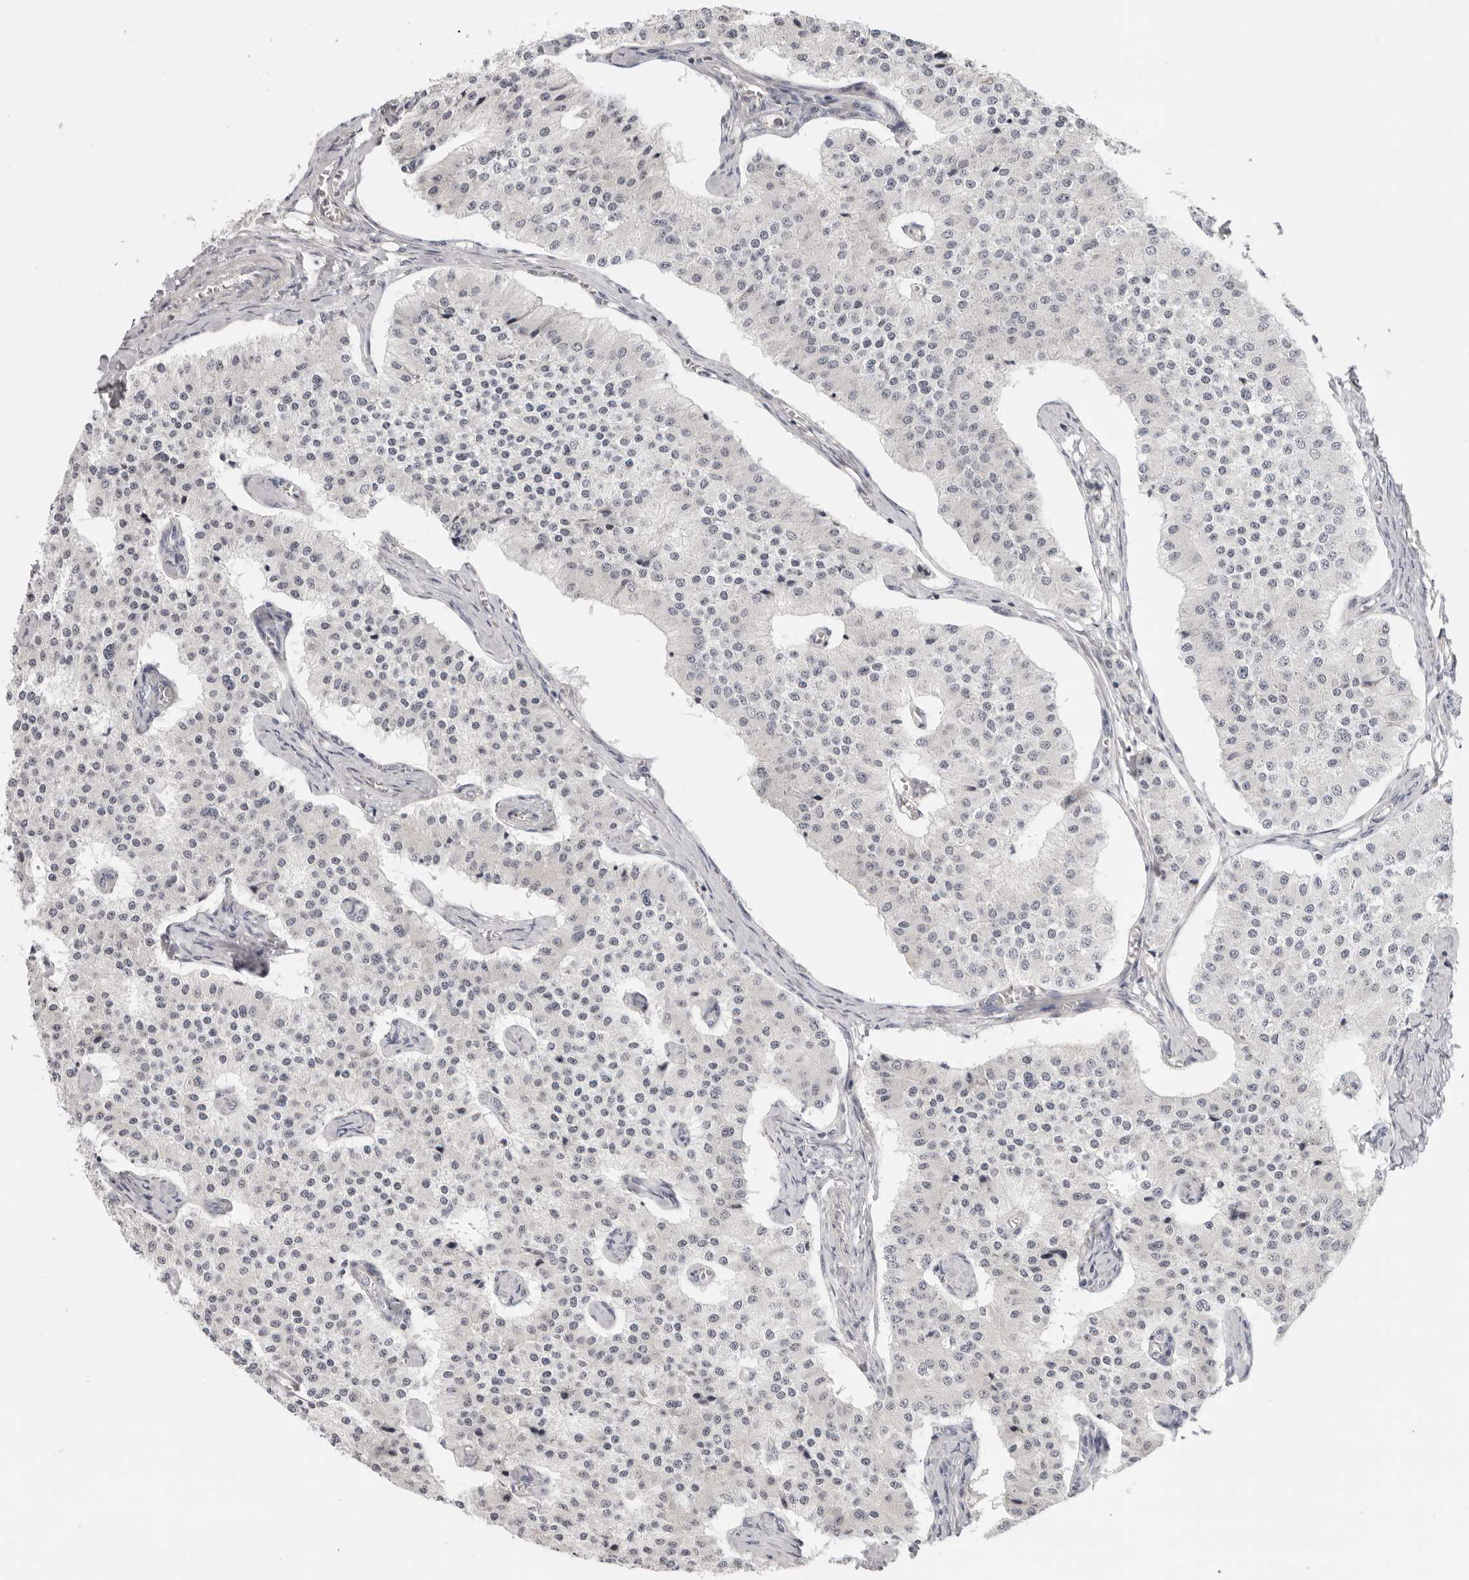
{"staining": {"intensity": "negative", "quantity": "none", "location": "none"}, "tissue": "carcinoid", "cell_type": "Tumor cells", "image_type": "cancer", "snomed": [{"axis": "morphology", "description": "Carcinoid, malignant, NOS"}, {"axis": "topography", "description": "Colon"}], "caption": "Carcinoid stained for a protein using immunohistochemistry shows no positivity tumor cells.", "gene": "STRADB", "patient": {"sex": "female", "age": 52}}